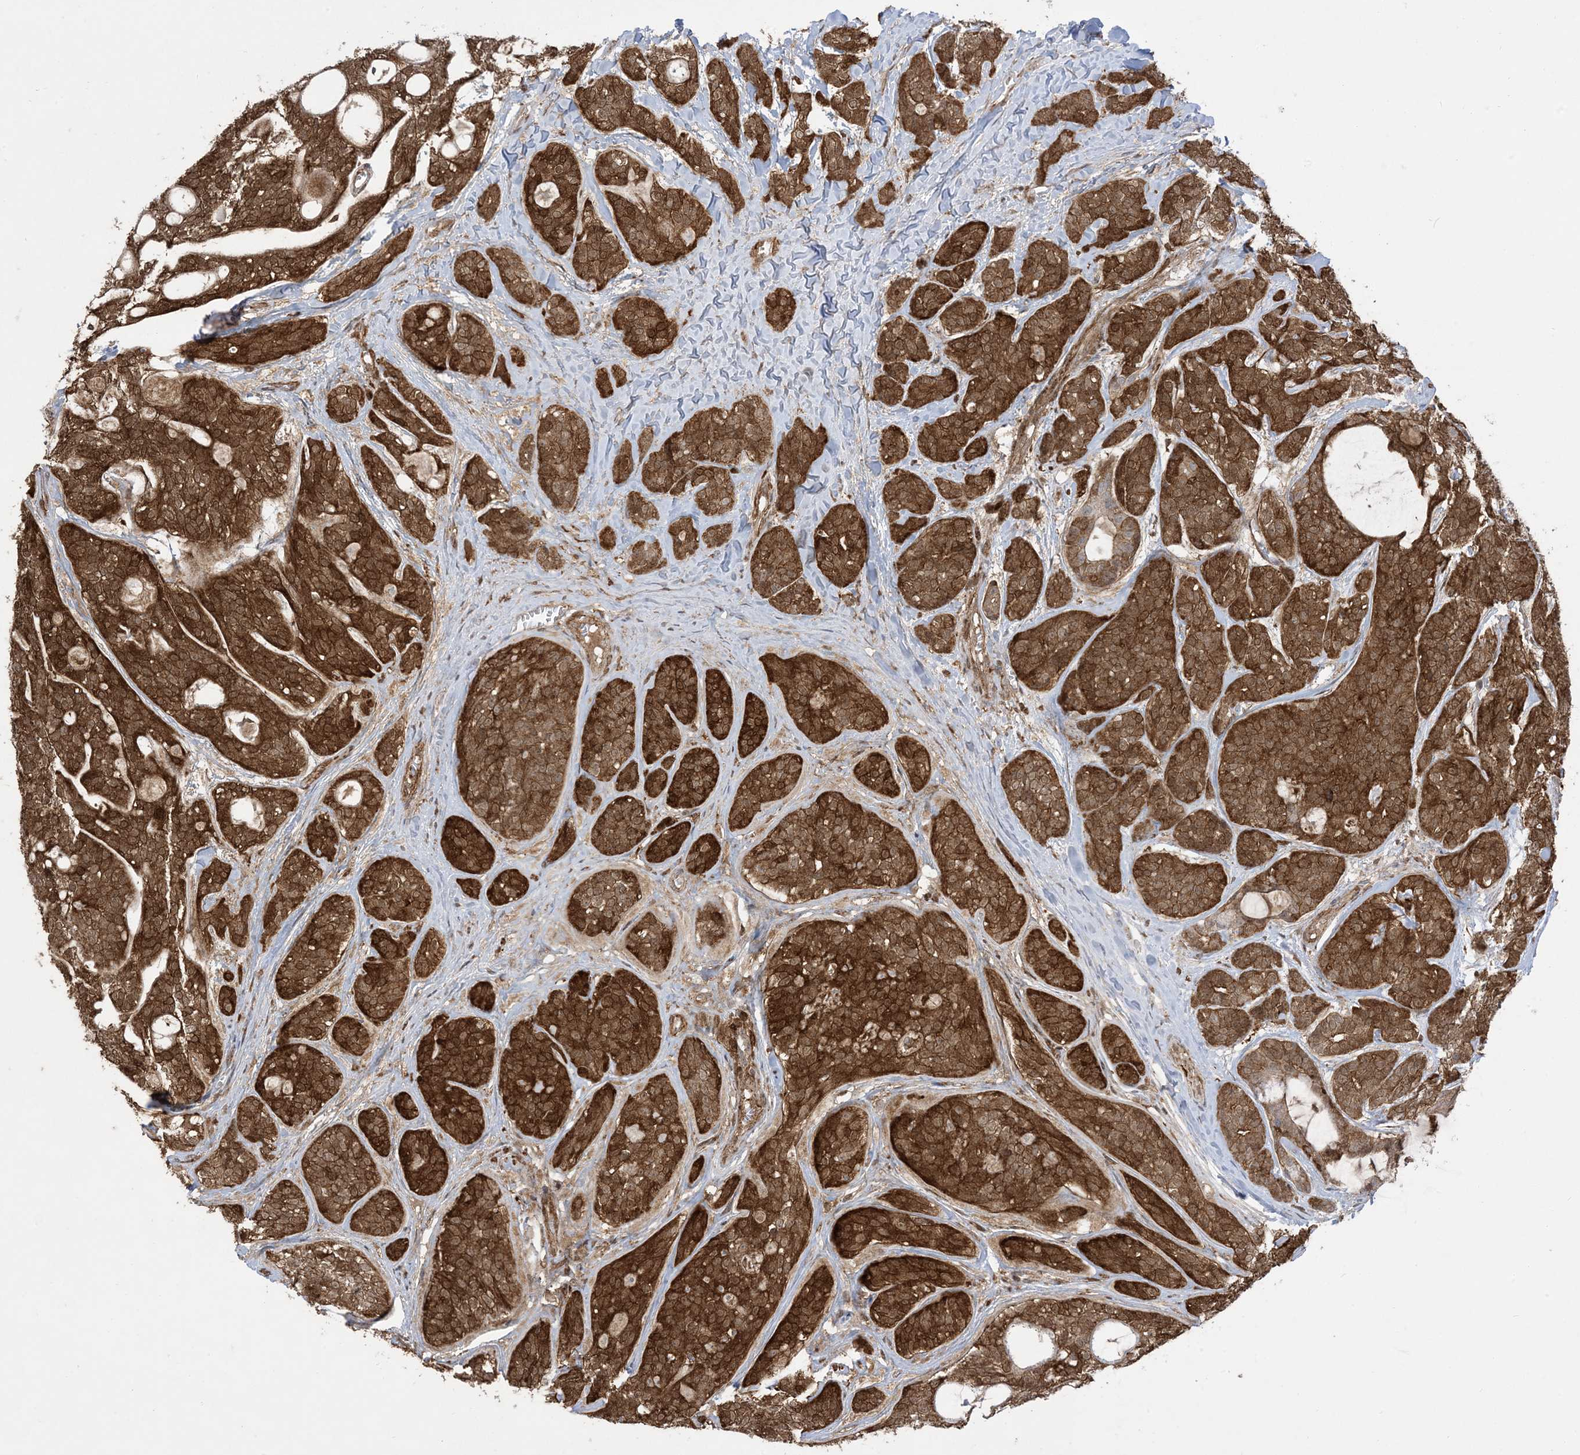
{"staining": {"intensity": "strong", "quantity": ">75%", "location": "cytoplasmic/membranous"}, "tissue": "head and neck cancer", "cell_type": "Tumor cells", "image_type": "cancer", "snomed": [{"axis": "morphology", "description": "Adenocarcinoma, NOS"}, {"axis": "topography", "description": "Head-Neck"}], "caption": "Head and neck adenocarcinoma stained with DAB (3,3'-diaminobenzidine) immunohistochemistry demonstrates high levels of strong cytoplasmic/membranous staining in about >75% of tumor cells.", "gene": "GSN", "patient": {"sex": "male", "age": 66}}